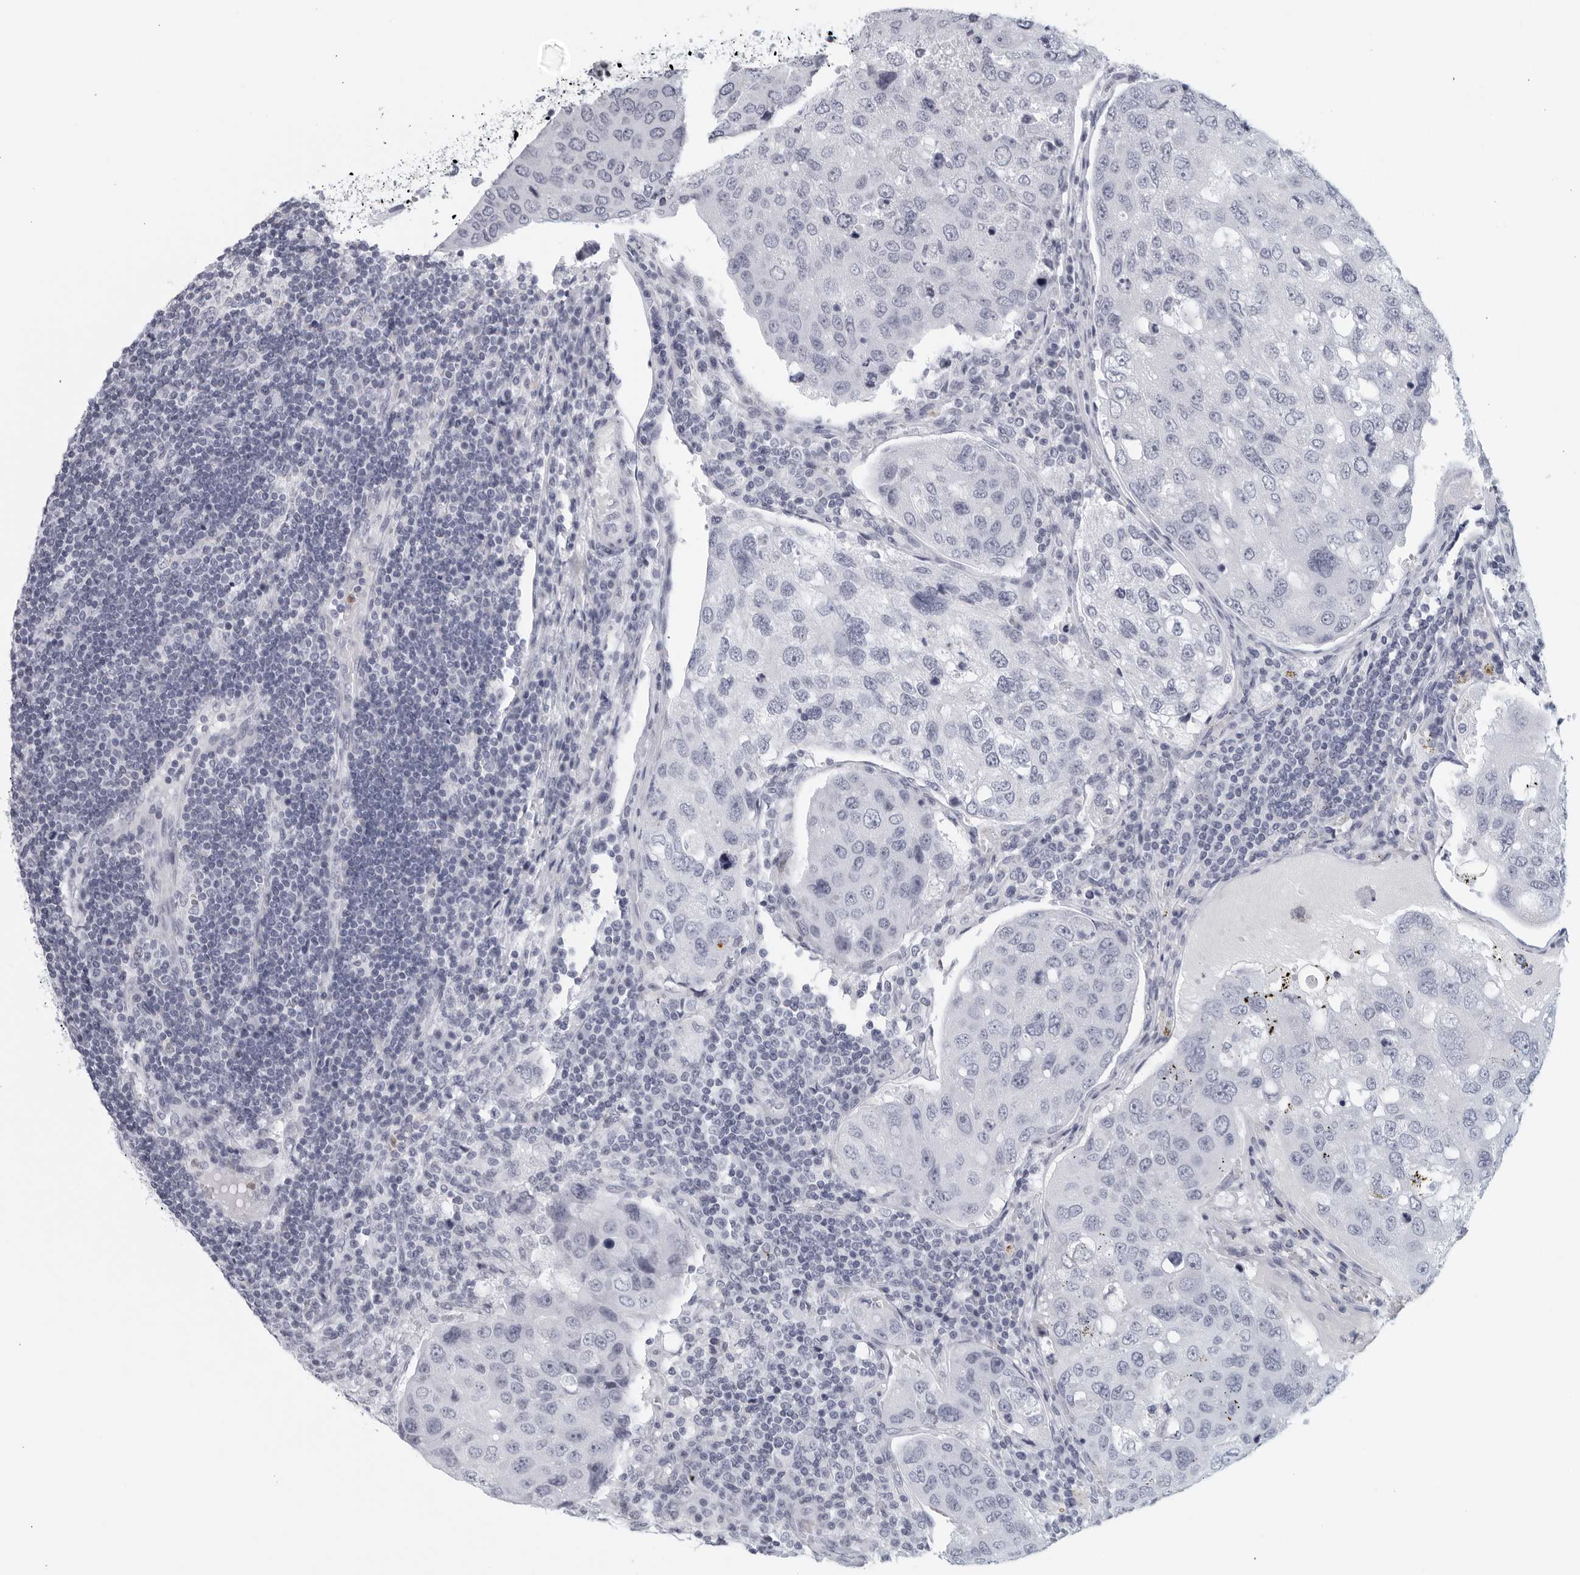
{"staining": {"intensity": "negative", "quantity": "none", "location": "none"}, "tissue": "urothelial cancer", "cell_type": "Tumor cells", "image_type": "cancer", "snomed": [{"axis": "morphology", "description": "Urothelial carcinoma, High grade"}, {"axis": "topography", "description": "Lymph node"}, {"axis": "topography", "description": "Urinary bladder"}], "caption": "An image of human urothelial cancer is negative for staining in tumor cells.", "gene": "KLK7", "patient": {"sex": "male", "age": 51}}